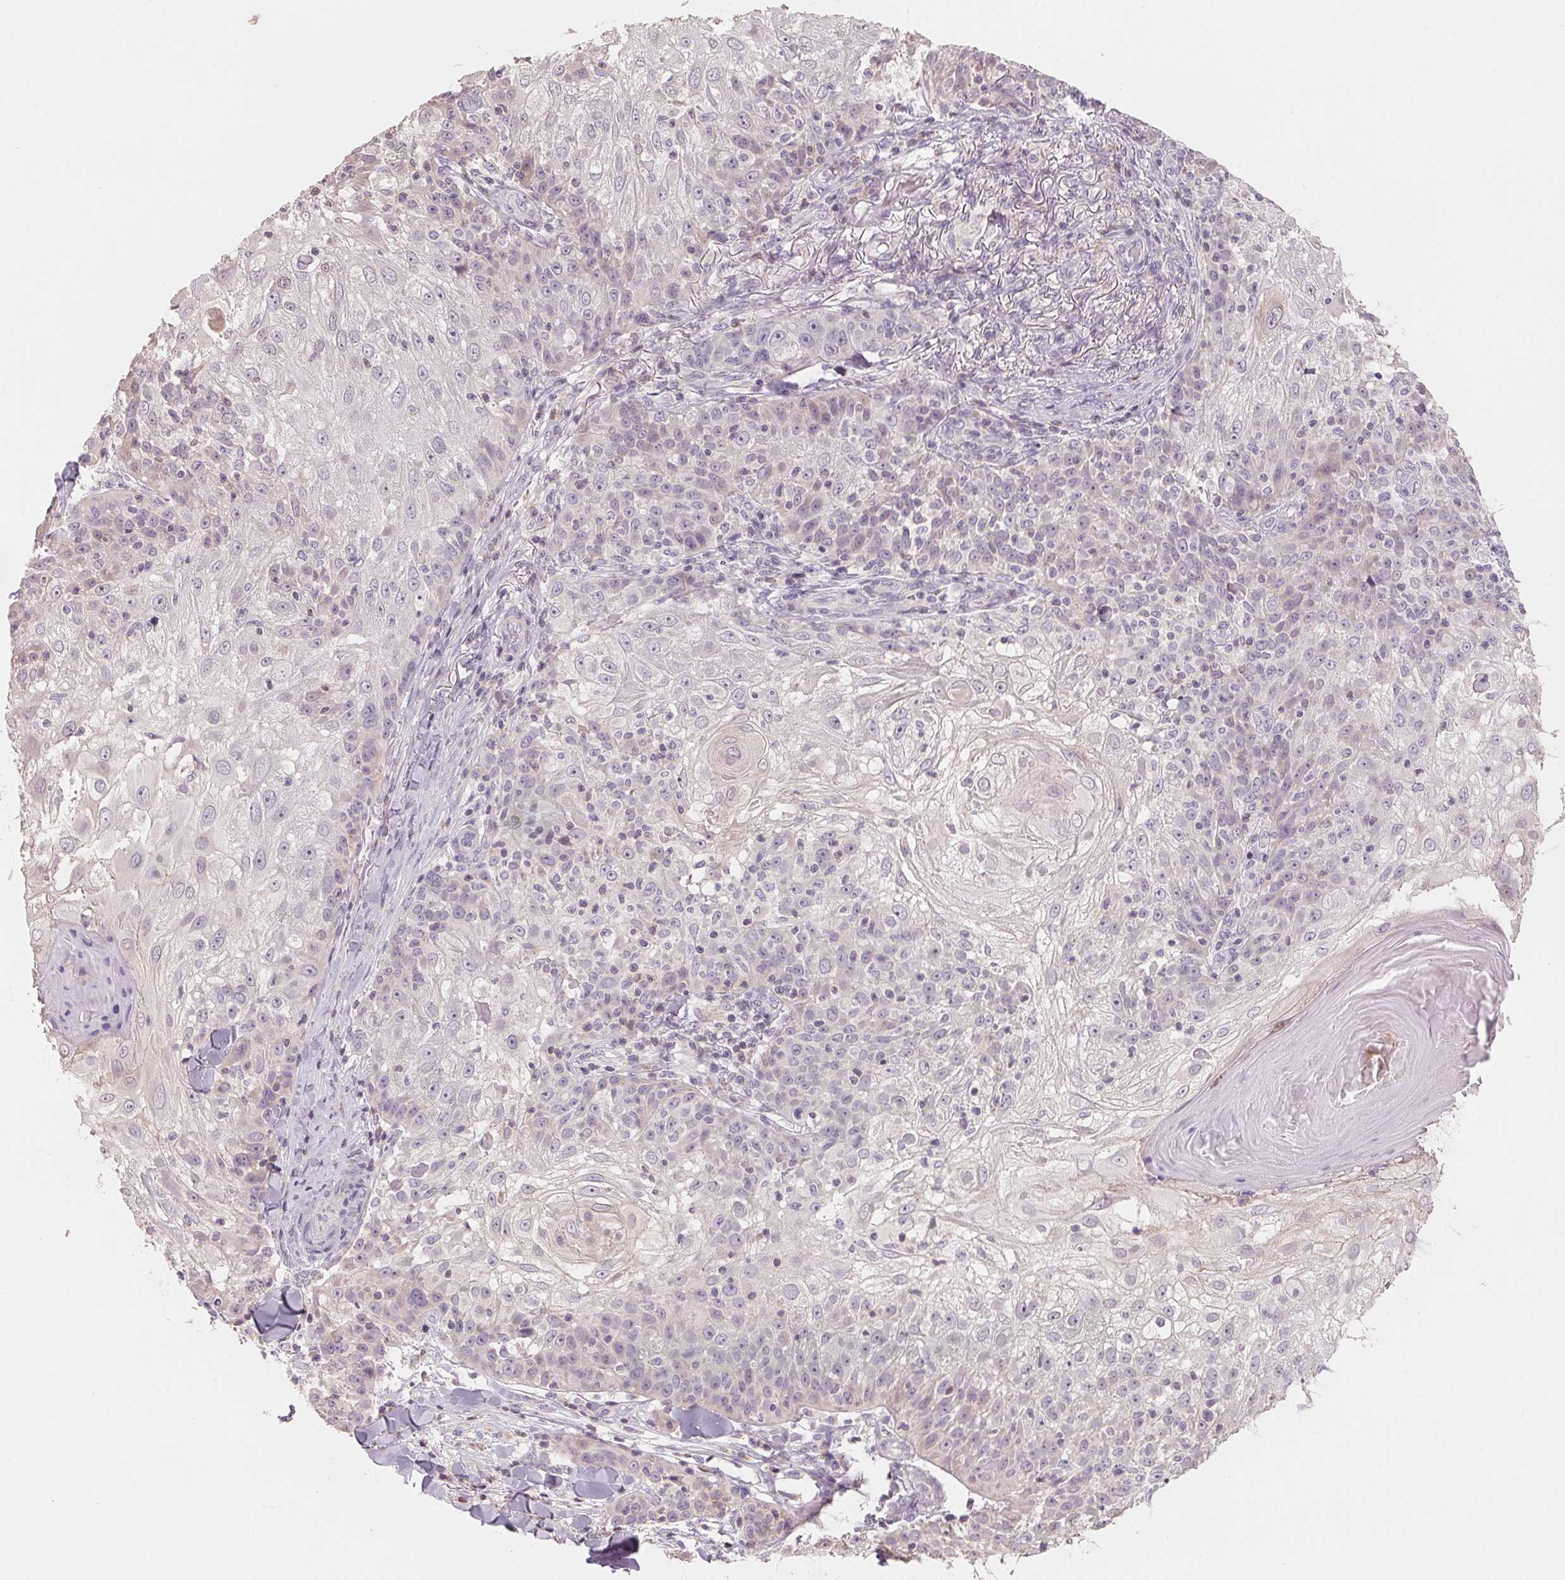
{"staining": {"intensity": "negative", "quantity": "none", "location": "none"}, "tissue": "skin cancer", "cell_type": "Tumor cells", "image_type": "cancer", "snomed": [{"axis": "morphology", "description": "Normal tissue, NOS"}, {"axis": "morphology", "description": "Squamous cell carcinoma, NOS"}, {"axis": "topography", "description": "Skin"}], "caption": "DAB immunohistochemical staining of human skin cancer exhibits no significant positivity in tumor cells. (Stains: DAB immunohistochemistry (IHC) with hematoxylin counter stain, Microscopy: brightfield microscopy at high magnification).", "gene": "VTCN1", "patient": {"sex": "female", "age": 83}}